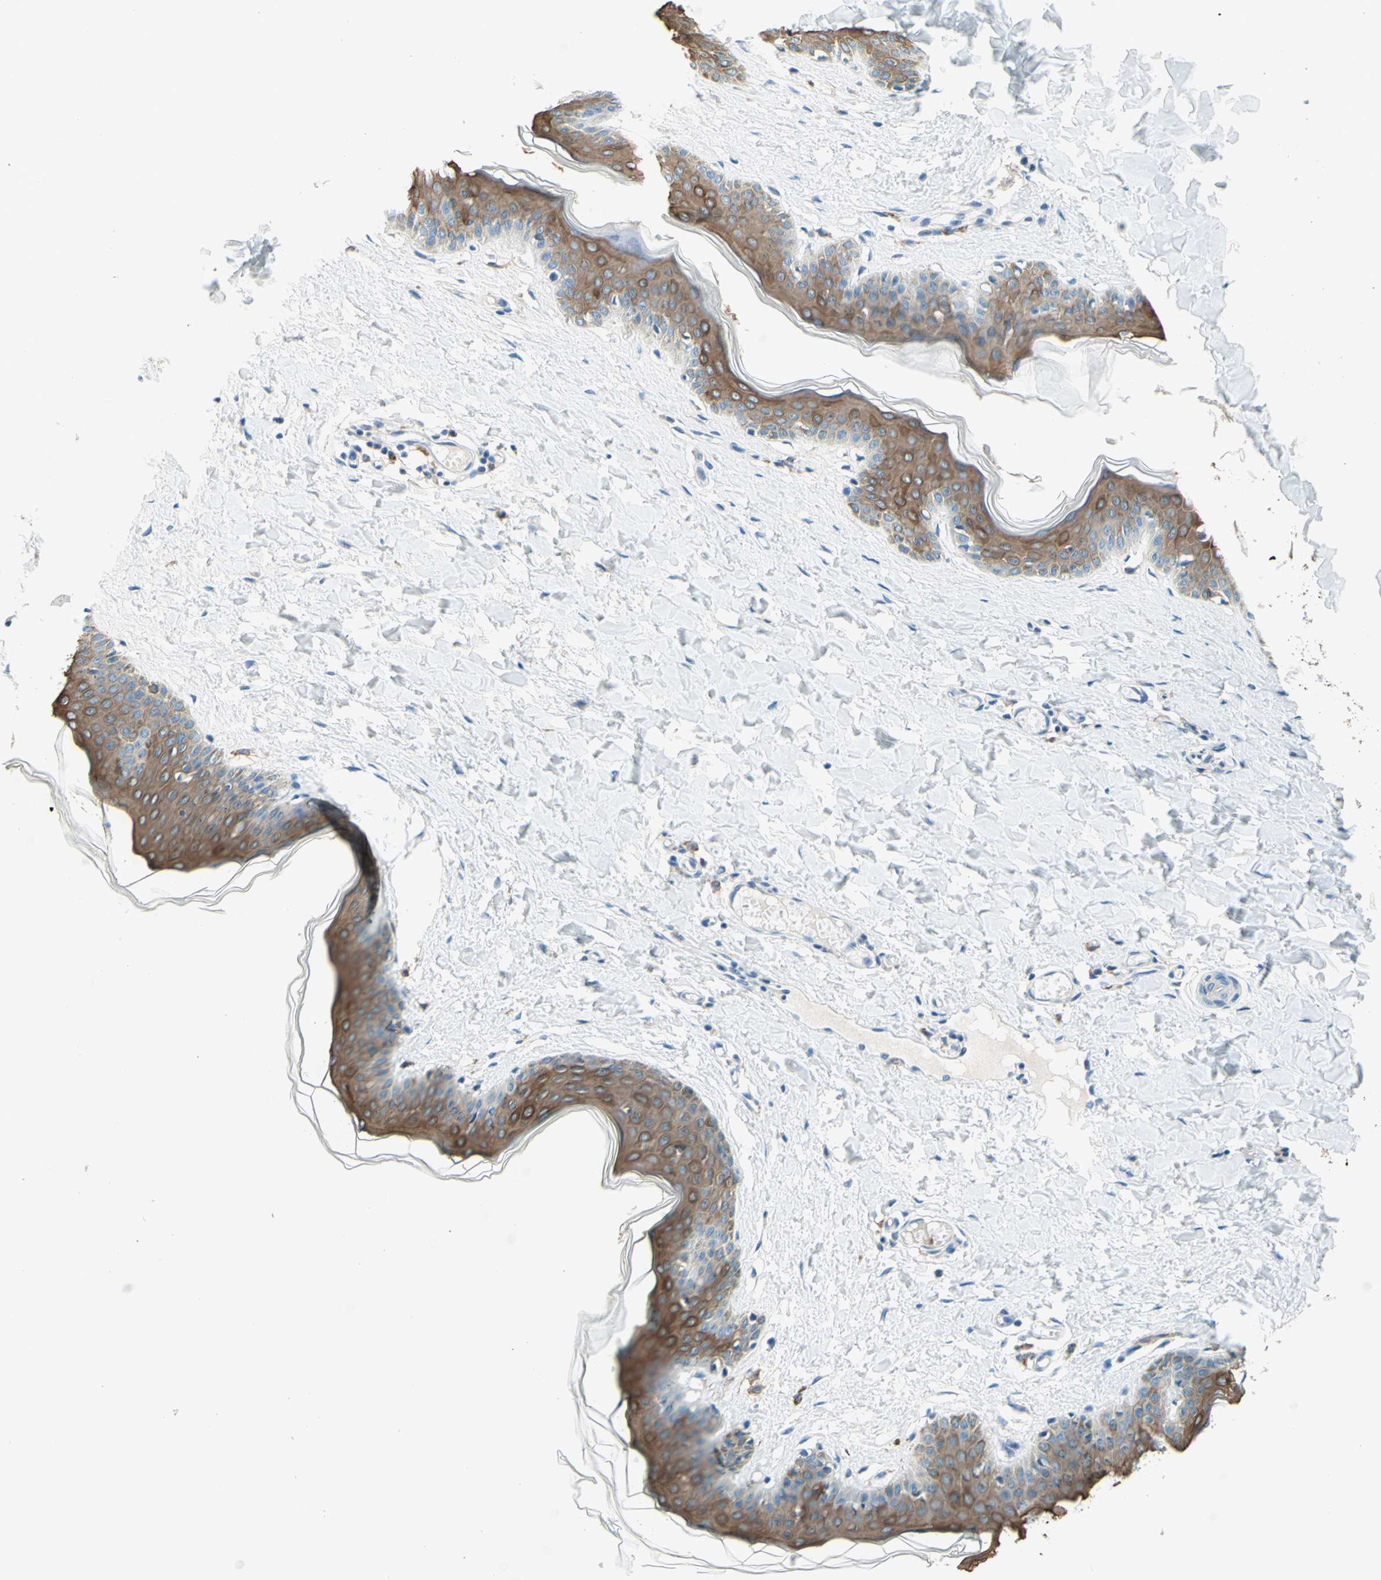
{"staining": {"intensity": "weak", "quantity": "<25%", "location": "cytoplasmic/membranous"}, "tissue": "skin", "cell_type": "Fibroblasts", "image_type": "normal", "snomed": [{"axis": "morphology", "description": "Normal tissue, NOS"}, {"axis": "topography", "description": "Skin"}], "caption": "DAB (3,3'-diaminobenzidine) immunohistochemical staining of benign skin shows no significant positivity in fibroblasts. The staining is performed using DAB brown chromogen with nuclei counter-stained in using hematoxylin.", "gene": "SIGLEC9", "patient": {"sex": "female", "age": 17}}